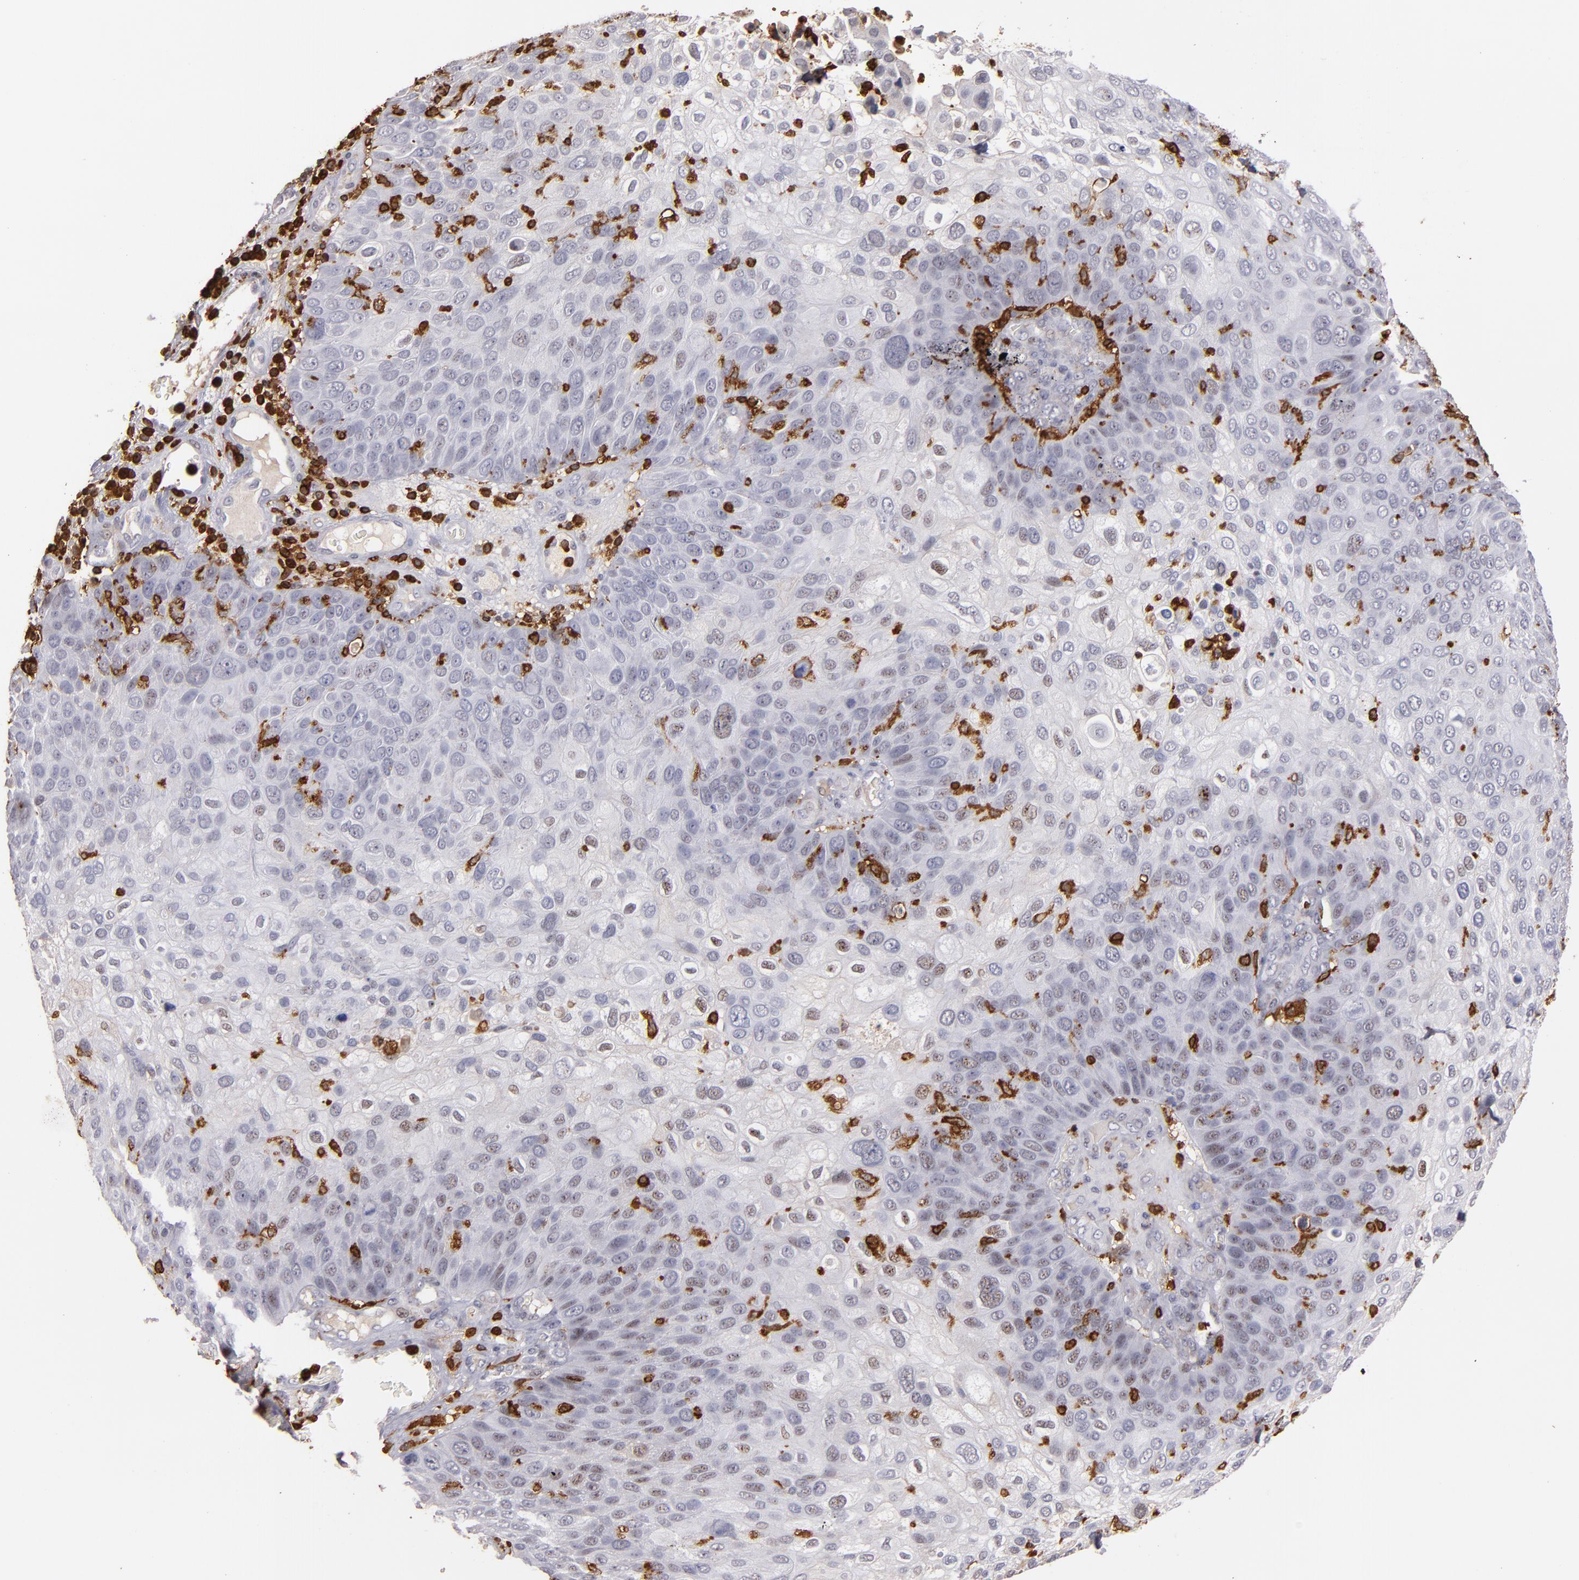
{"staining": {"intensity": "negative", "quantity": "none", "location": "none"}, "tissue": "skin cancer", "cell_type": "Tumor cells", "image_type": "cancer", "snomed": [{"axis": "morphology", "description": "Squamous cell carcinoma, NOS"}, {"axis": "topography", "description": "Skin"}], "caption": "There is no significant positivity in tumor cells of skin cancer (squamous cell carcinoma).", "gene": "WAS", "patient": {"sex": "male", "age": 87}}